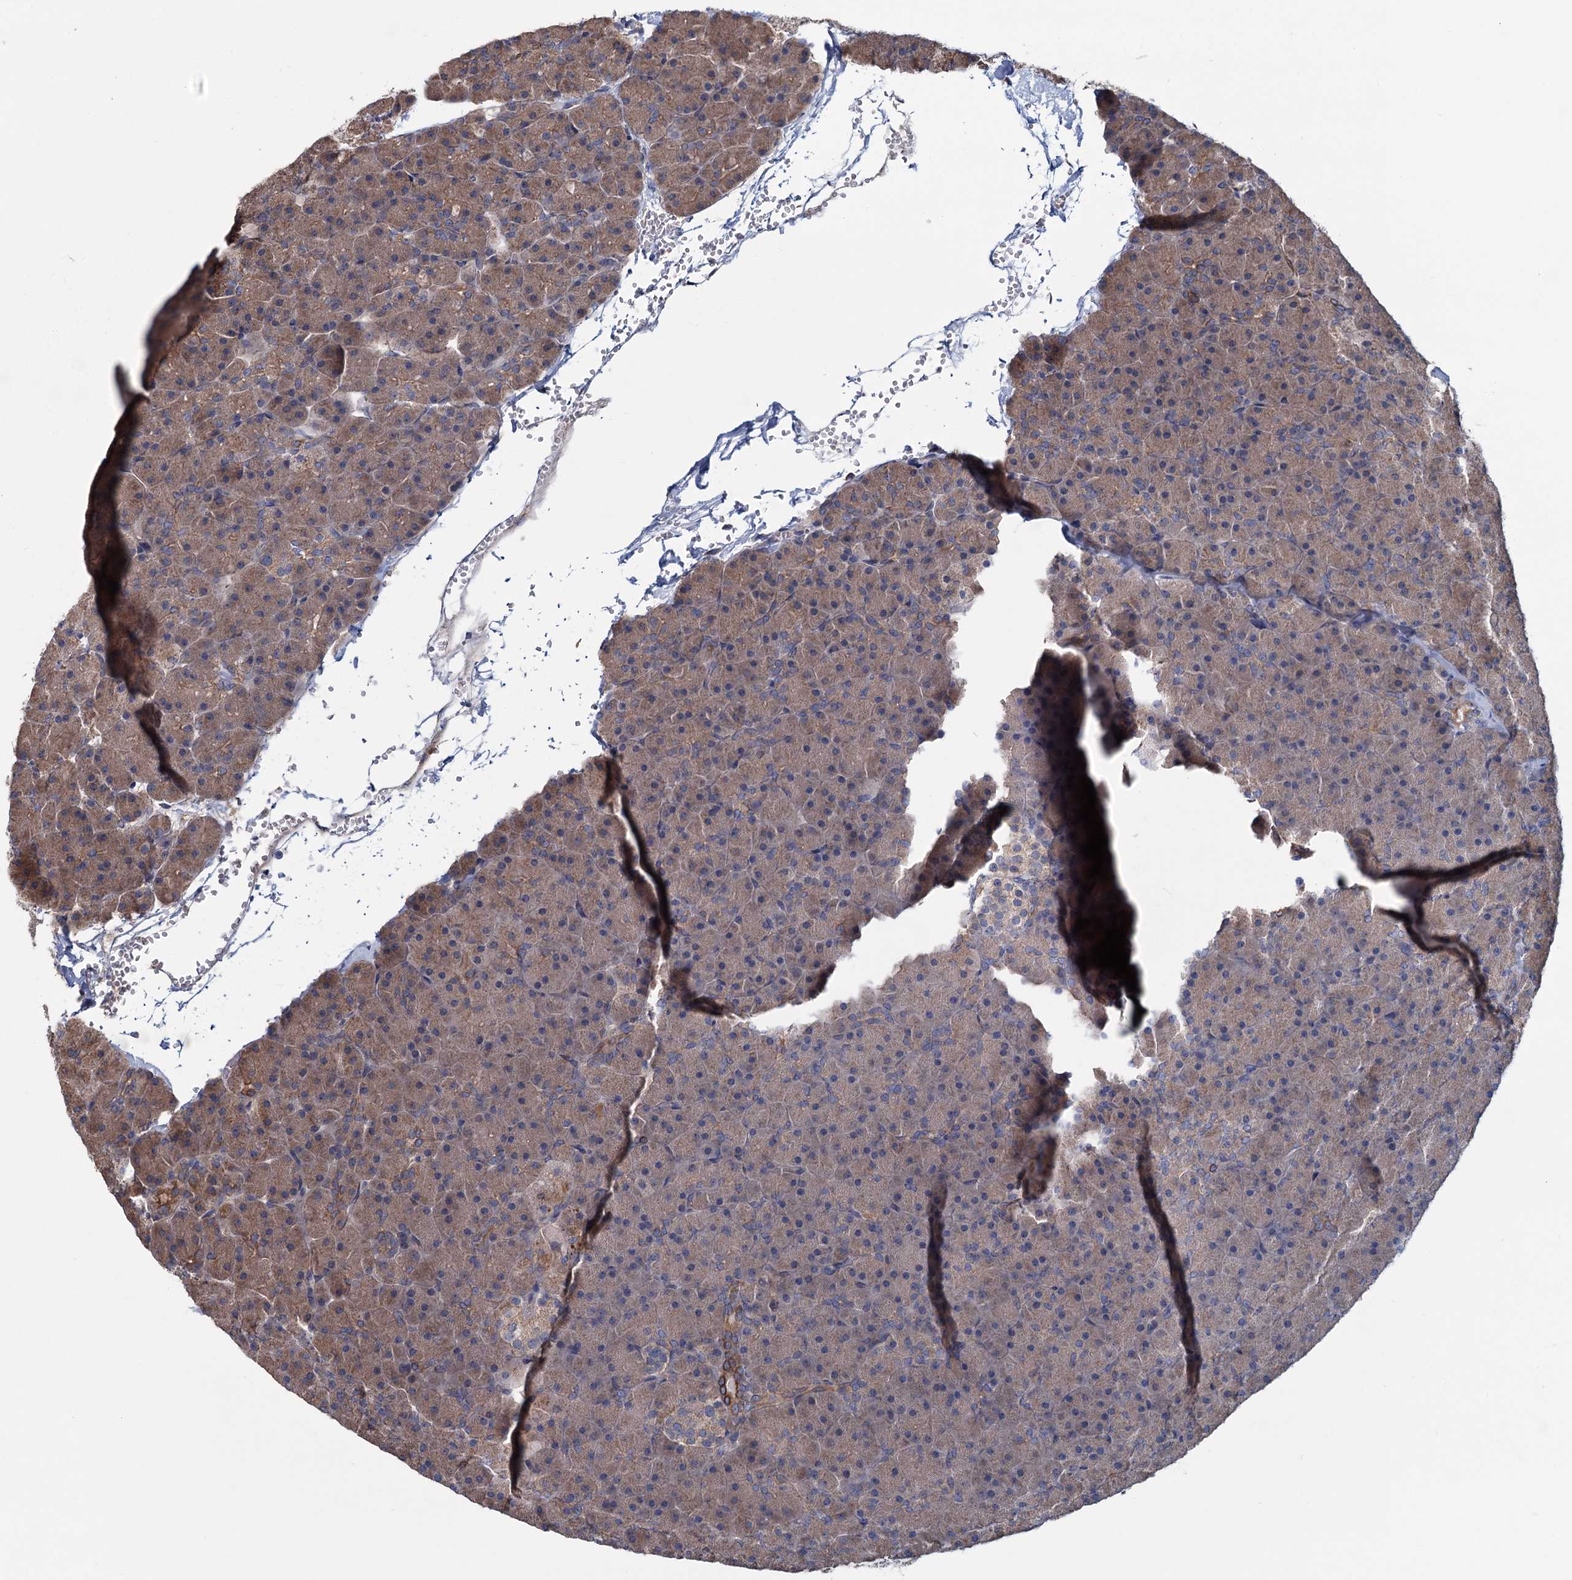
{"staining": {"intensity": "moderate", "quantity": ">75%", "location": "cytoplasmic/membranous"}, "tissue": "pancreas", "cell_type": "Exocrine glandular cells", "image_type": "normal", "snomed": [{"axis": "morphology", "description": "Normal tissue, NOS"}, {"axis": "topography", "description": "Pancreas"}], "caption": "A photomicrograph showing moderate cytoplasmic/membranous expression in about >75% of exocrine glandular cells in unremarkable pancreas, as visualized by brown immunohistochemical staining.", "gene": "MTRR", "patient": {"sex": "male", "age": 36}}